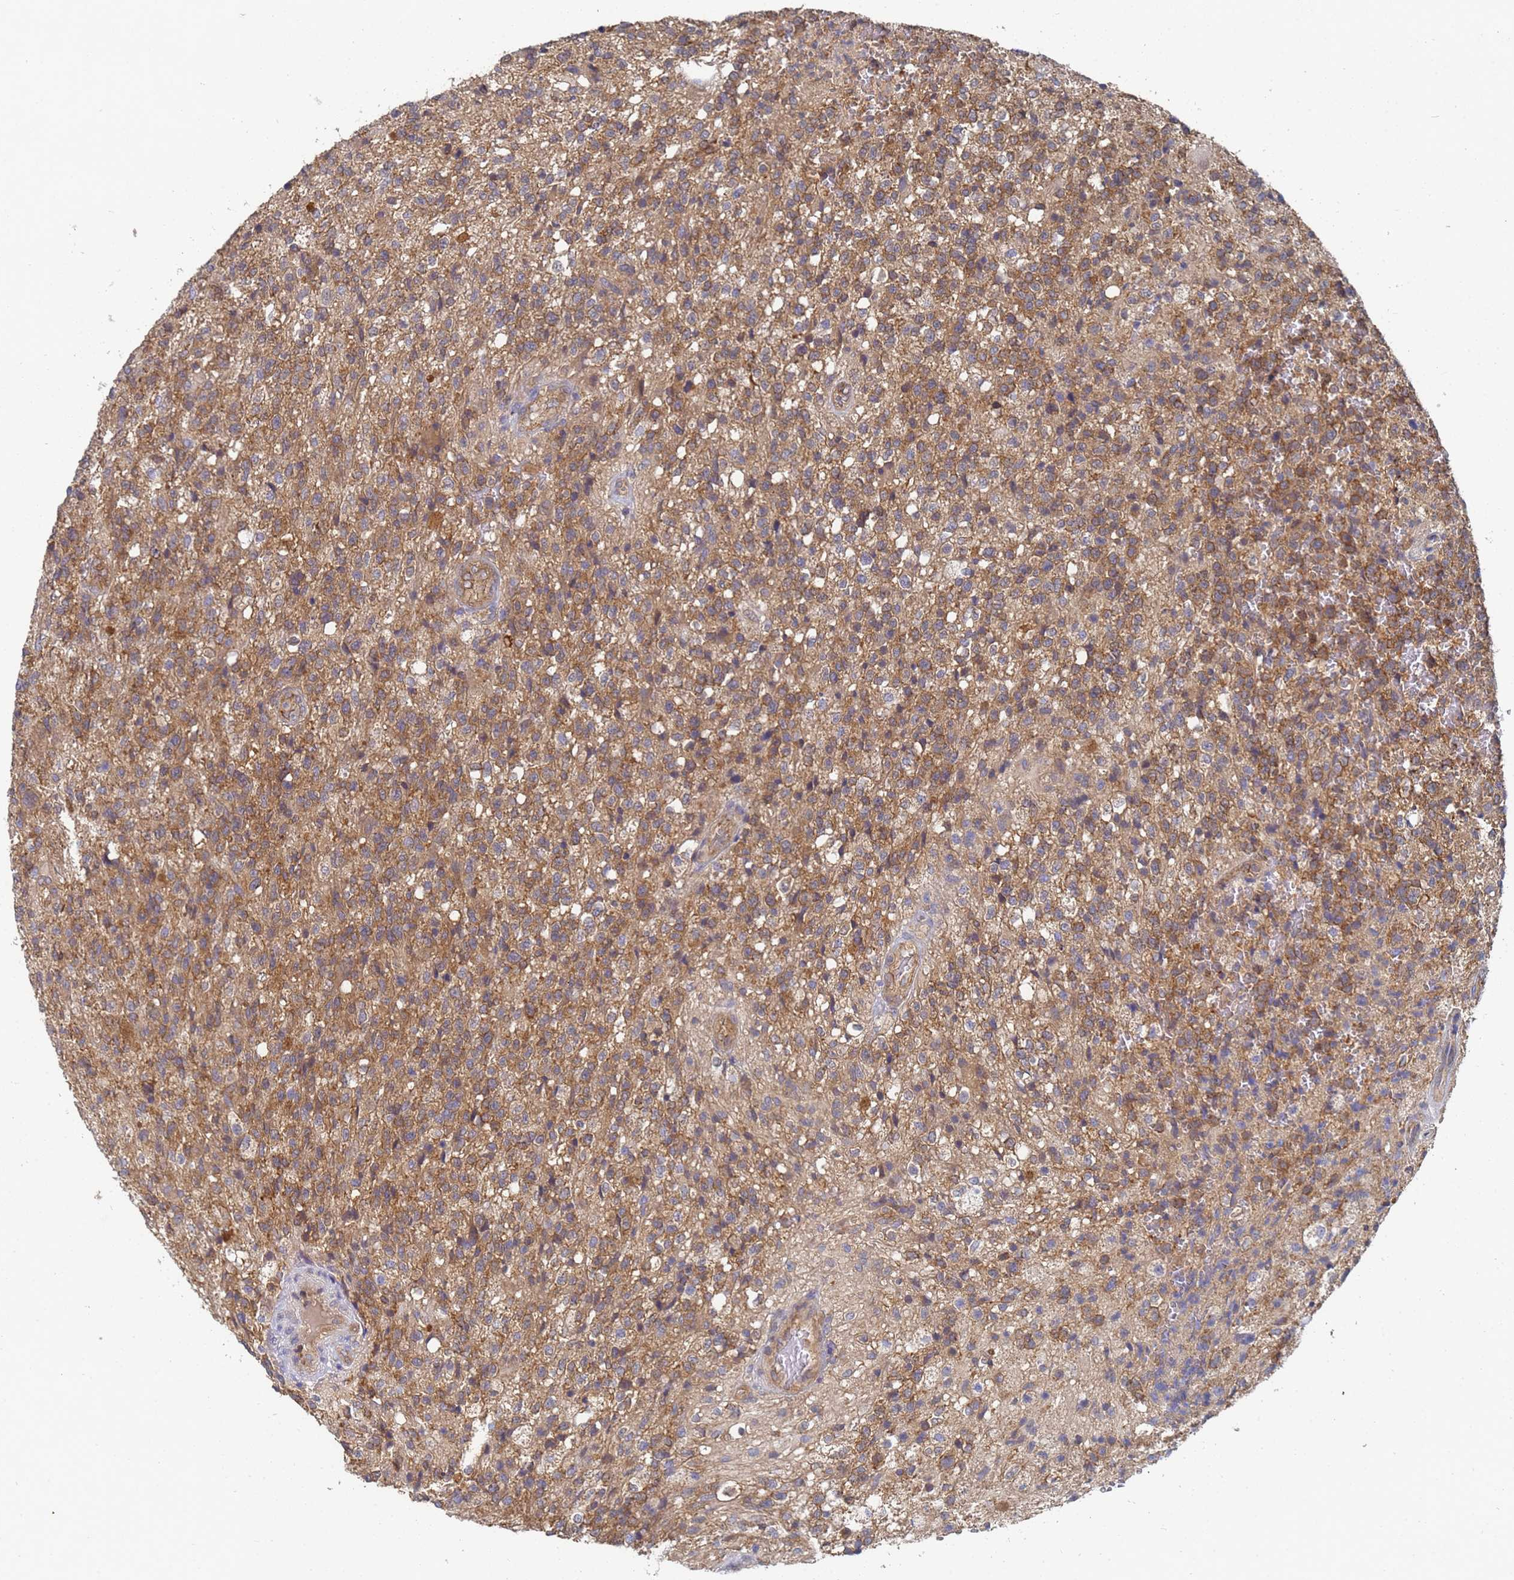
{"staining": {"intensity": "moderate", "quantity": ">75%", "location": "cytoplasmic/membranous"}, "tissue": "glioma", "cell_type": "Tumor cells", "image_type": "cancer", "snomed": [{"axis": "morphology", "description": "Glioma, malignant, High grade"}, {"axis": "topography", "description": "Brain"}], "caption": "A medium amount of moderate cytoplasmic/membranous staining is seen in about >75% of tumor cells in glioma tissue.", "gene": "ALS2CL", "patient": {"sex": "male", "age": 56}}